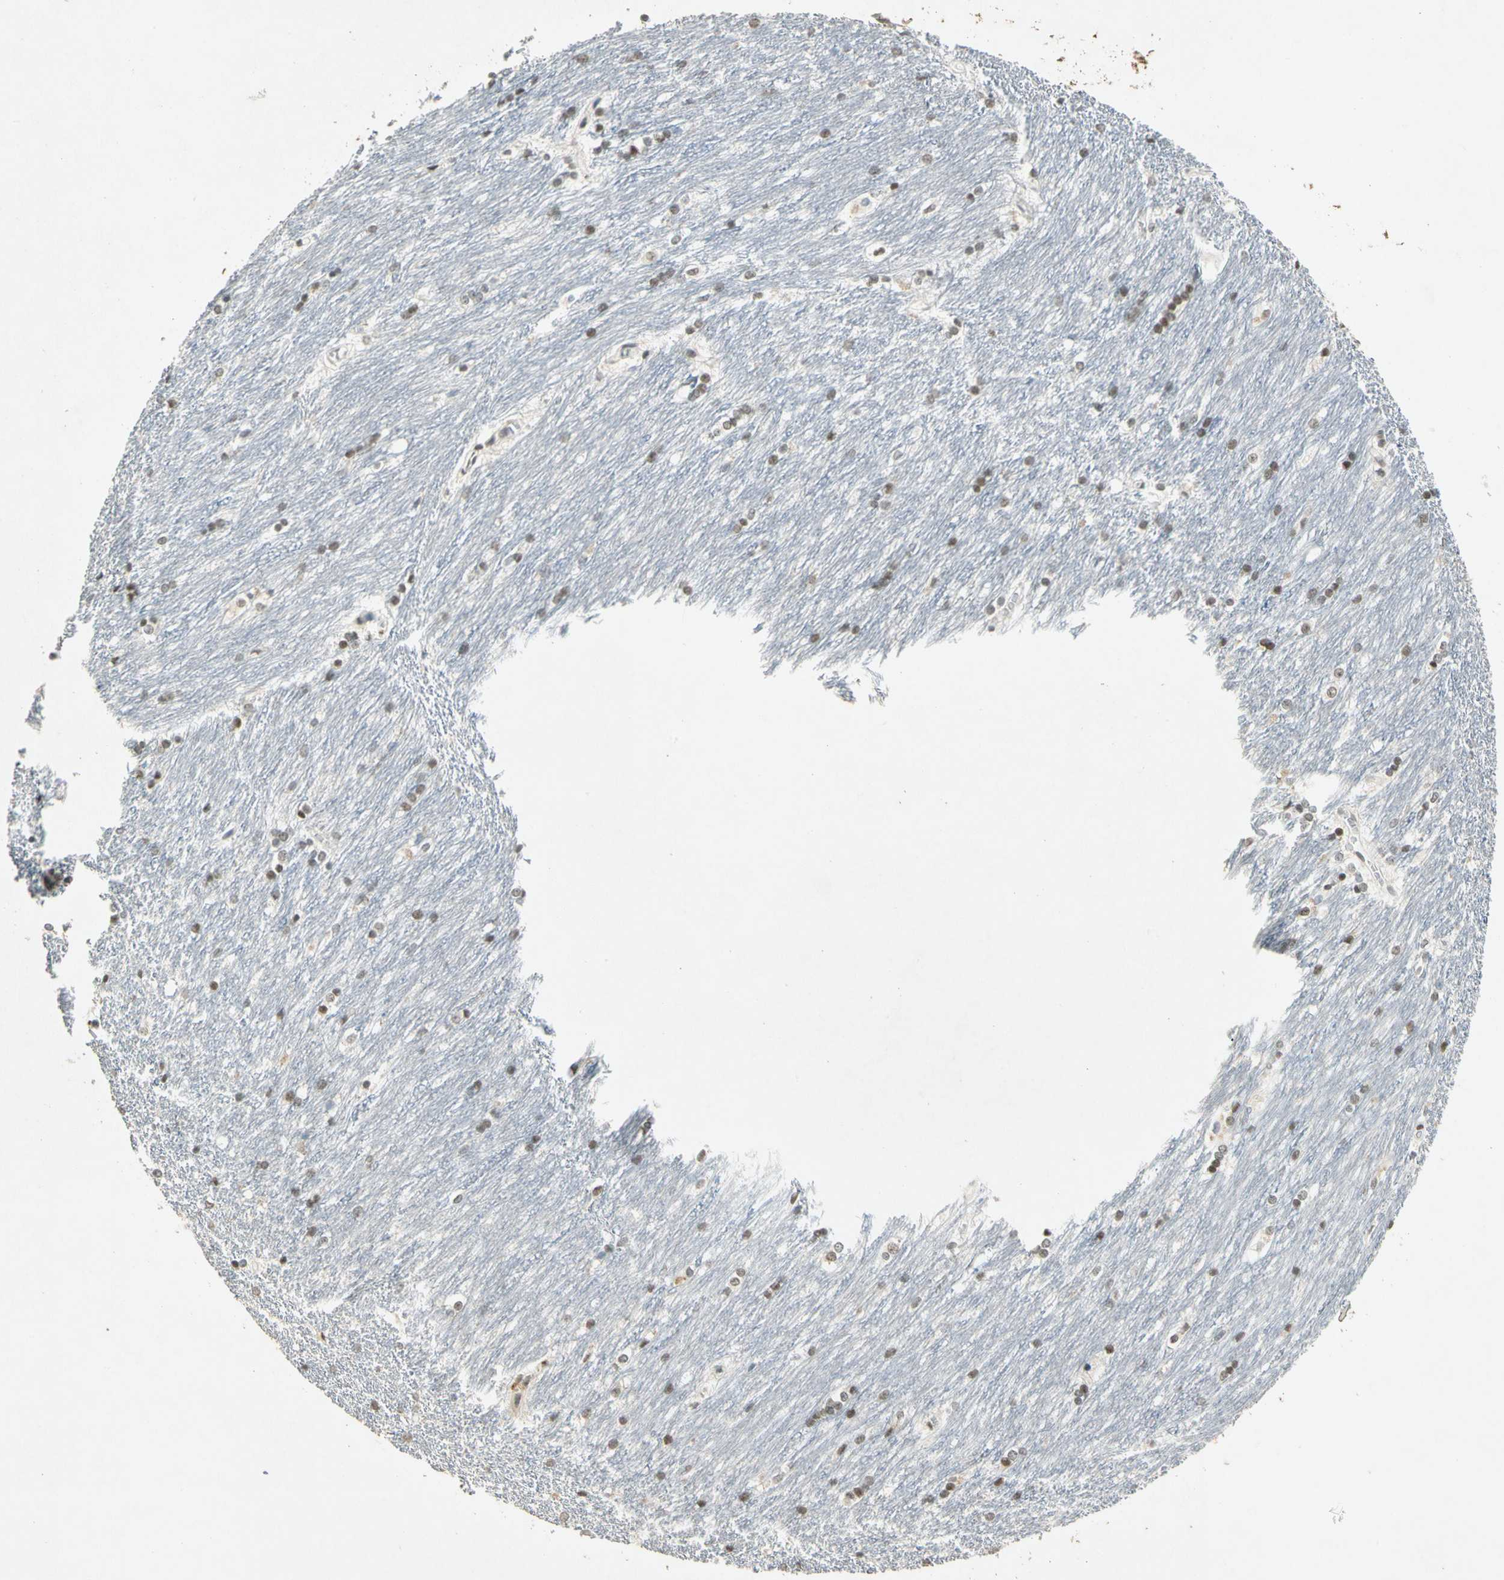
{"staining": {"intensity": "weak", "quantity": "25%-75%", "location": "nuclear"}, "tissue": "caudate", "cell_type": "Glial cells", "image_type": "normal", "snomed": [{"axis": "morphology", "description": "Normal tissue, NOS"}, {"axis": "topography", "description": "Lateral ventricle wall"}], "caption": "Immunohistochemical staining of normal human caudate demonstrates 25%-75% levels of weak nuclear protein staining in approximately 25%-75% of glial cells. Using DAB (brown) and hematoxylin (blue) stains, captured at high magnification using brightfield microscopy.", "gene": "ZBTB4", "patient": {"sex": "female", "age": 19}}